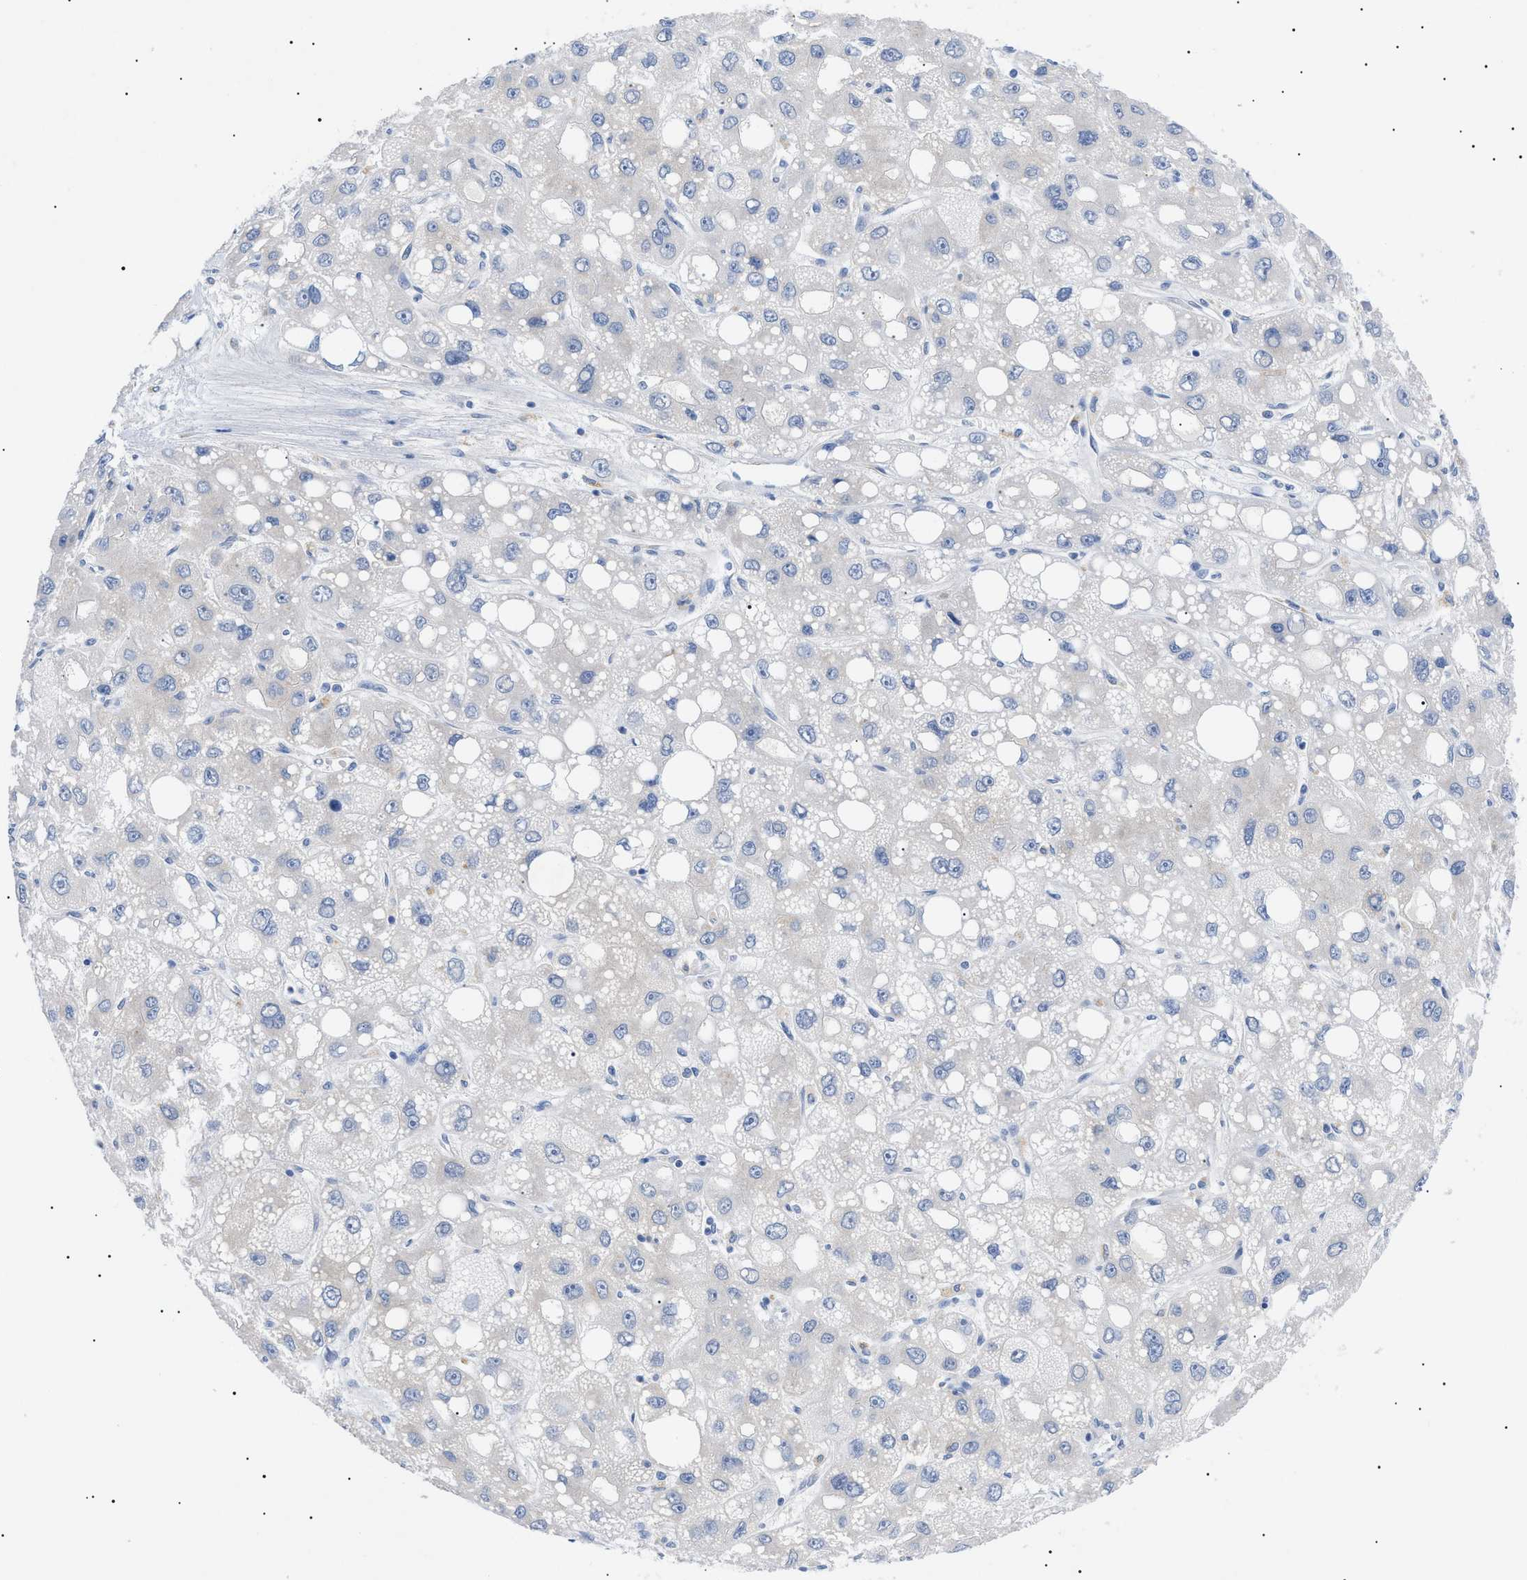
{"staining": {"intensity": "negative", "quantity": "none", "location": "none"}, "tissue": "liver cancer", "cell_type": "Tumor cells", "image_type": "cancer", "snomed": [{"axis": "morphology", "description": "Carcinoma, Hepatocellular, NOS"}, {"axis": "topography", "description": "Liver"}], "caption": "Human liver cancer (hepatocellular carcinoma) stained for a protein using immunohistochemistry (IHC) exhibits no staining in tumor cells.", "gene": "ACKR1", "patient": {"sex": "male", "age": 55}}